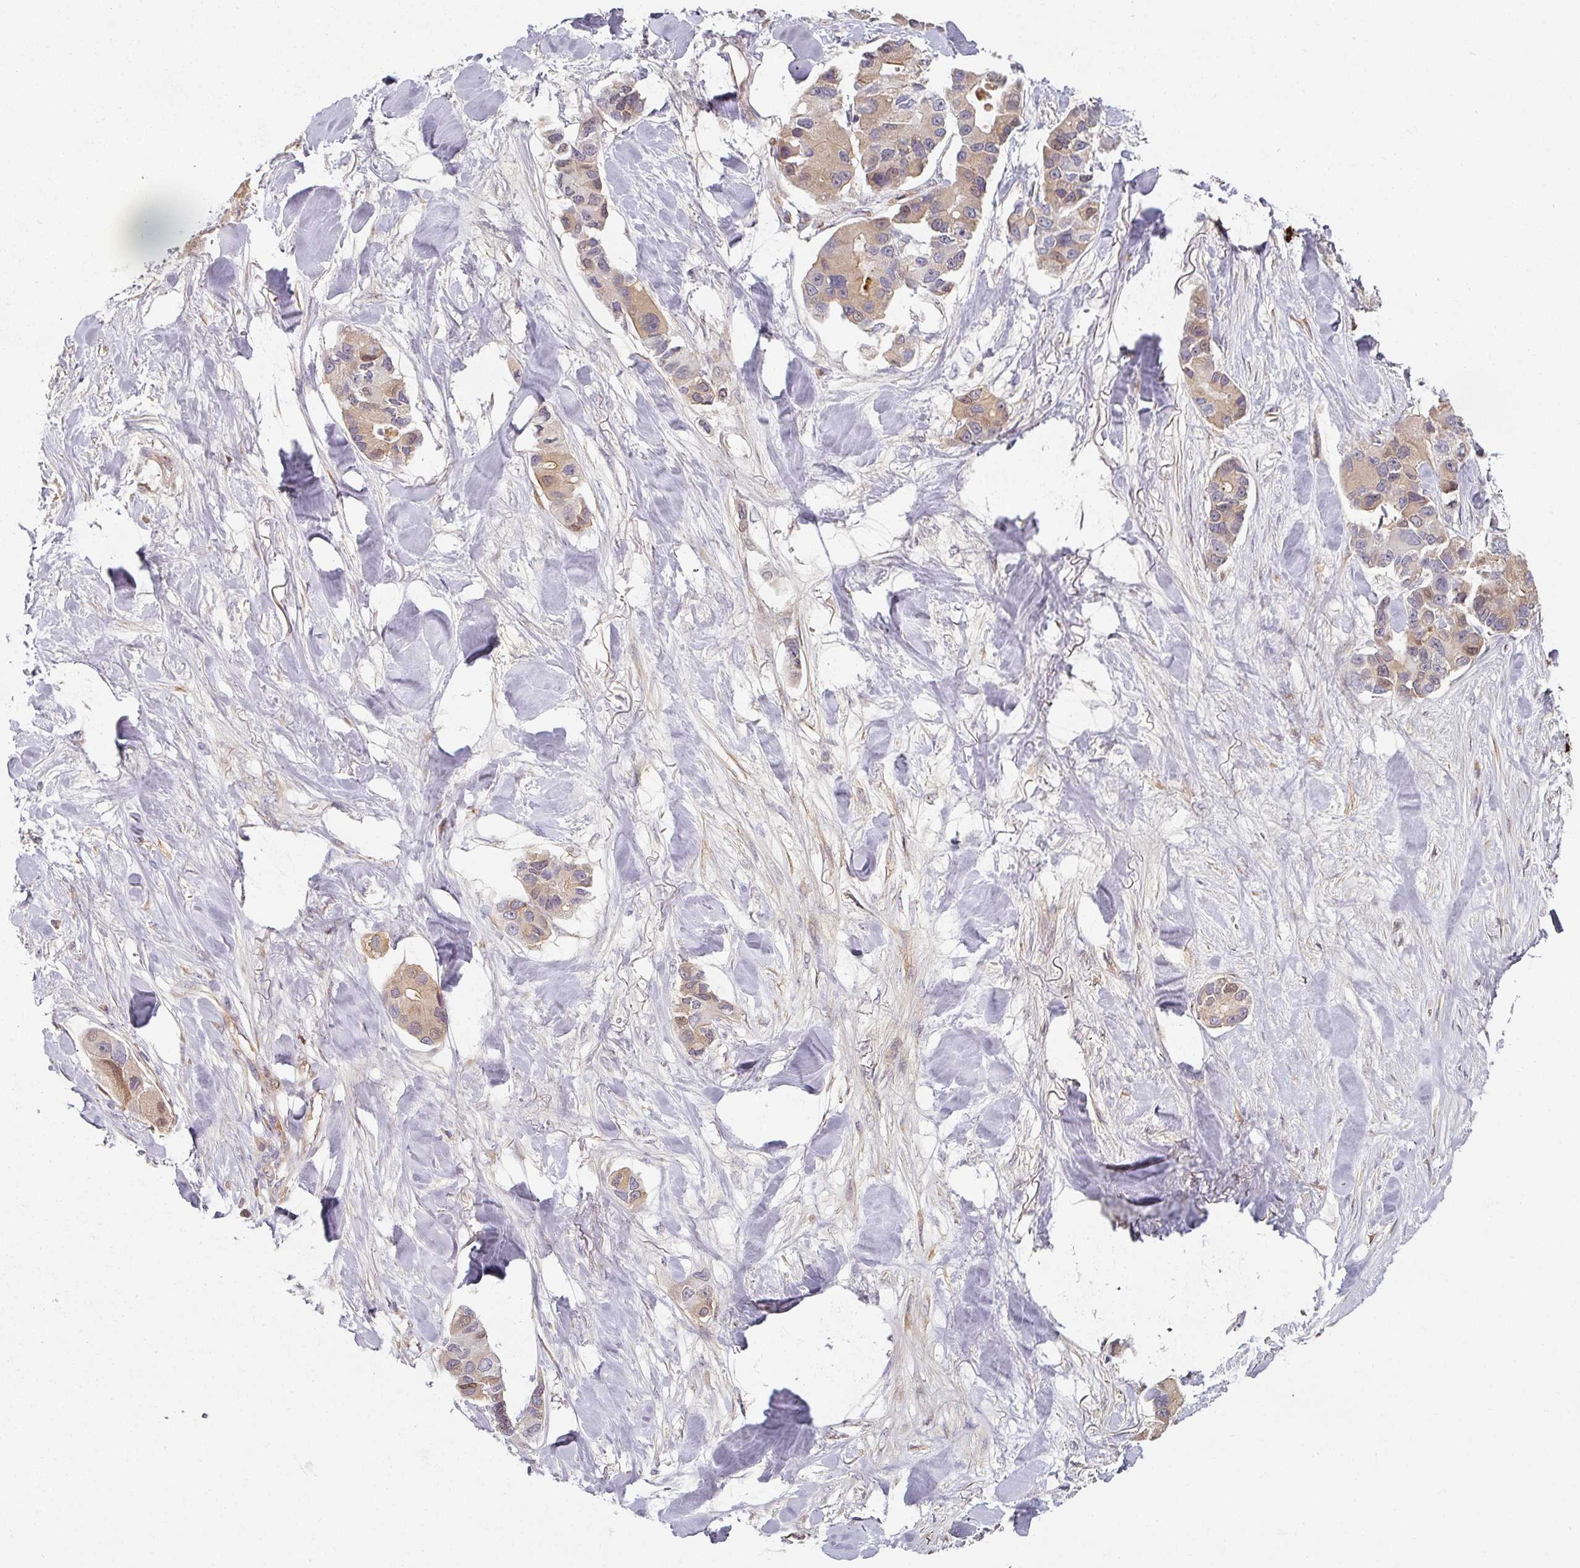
{"staining": {"intensity": "weak", "quantity": "25%-75%", "location": "cytoplasmic/membranous"}, "tissue": "lung cancer", "cell_type": "Tumor cells", "image_type": "cancer", "snomed": [{"axis": "morphology", "description": "Adenocarcinoma, NOS"}, {"axis": "topography", "description": "Lung"}], "caption": "A high-resolution micrograph shows immunohistochemistry (IHC) staining of lung adenocarcinoma, which exhibits weak cytoplasmic/membranous positivity in about 25%-75% of tumor cells.", "gene": "CEP78", "patient": {"sex": "female", "age": 54}}